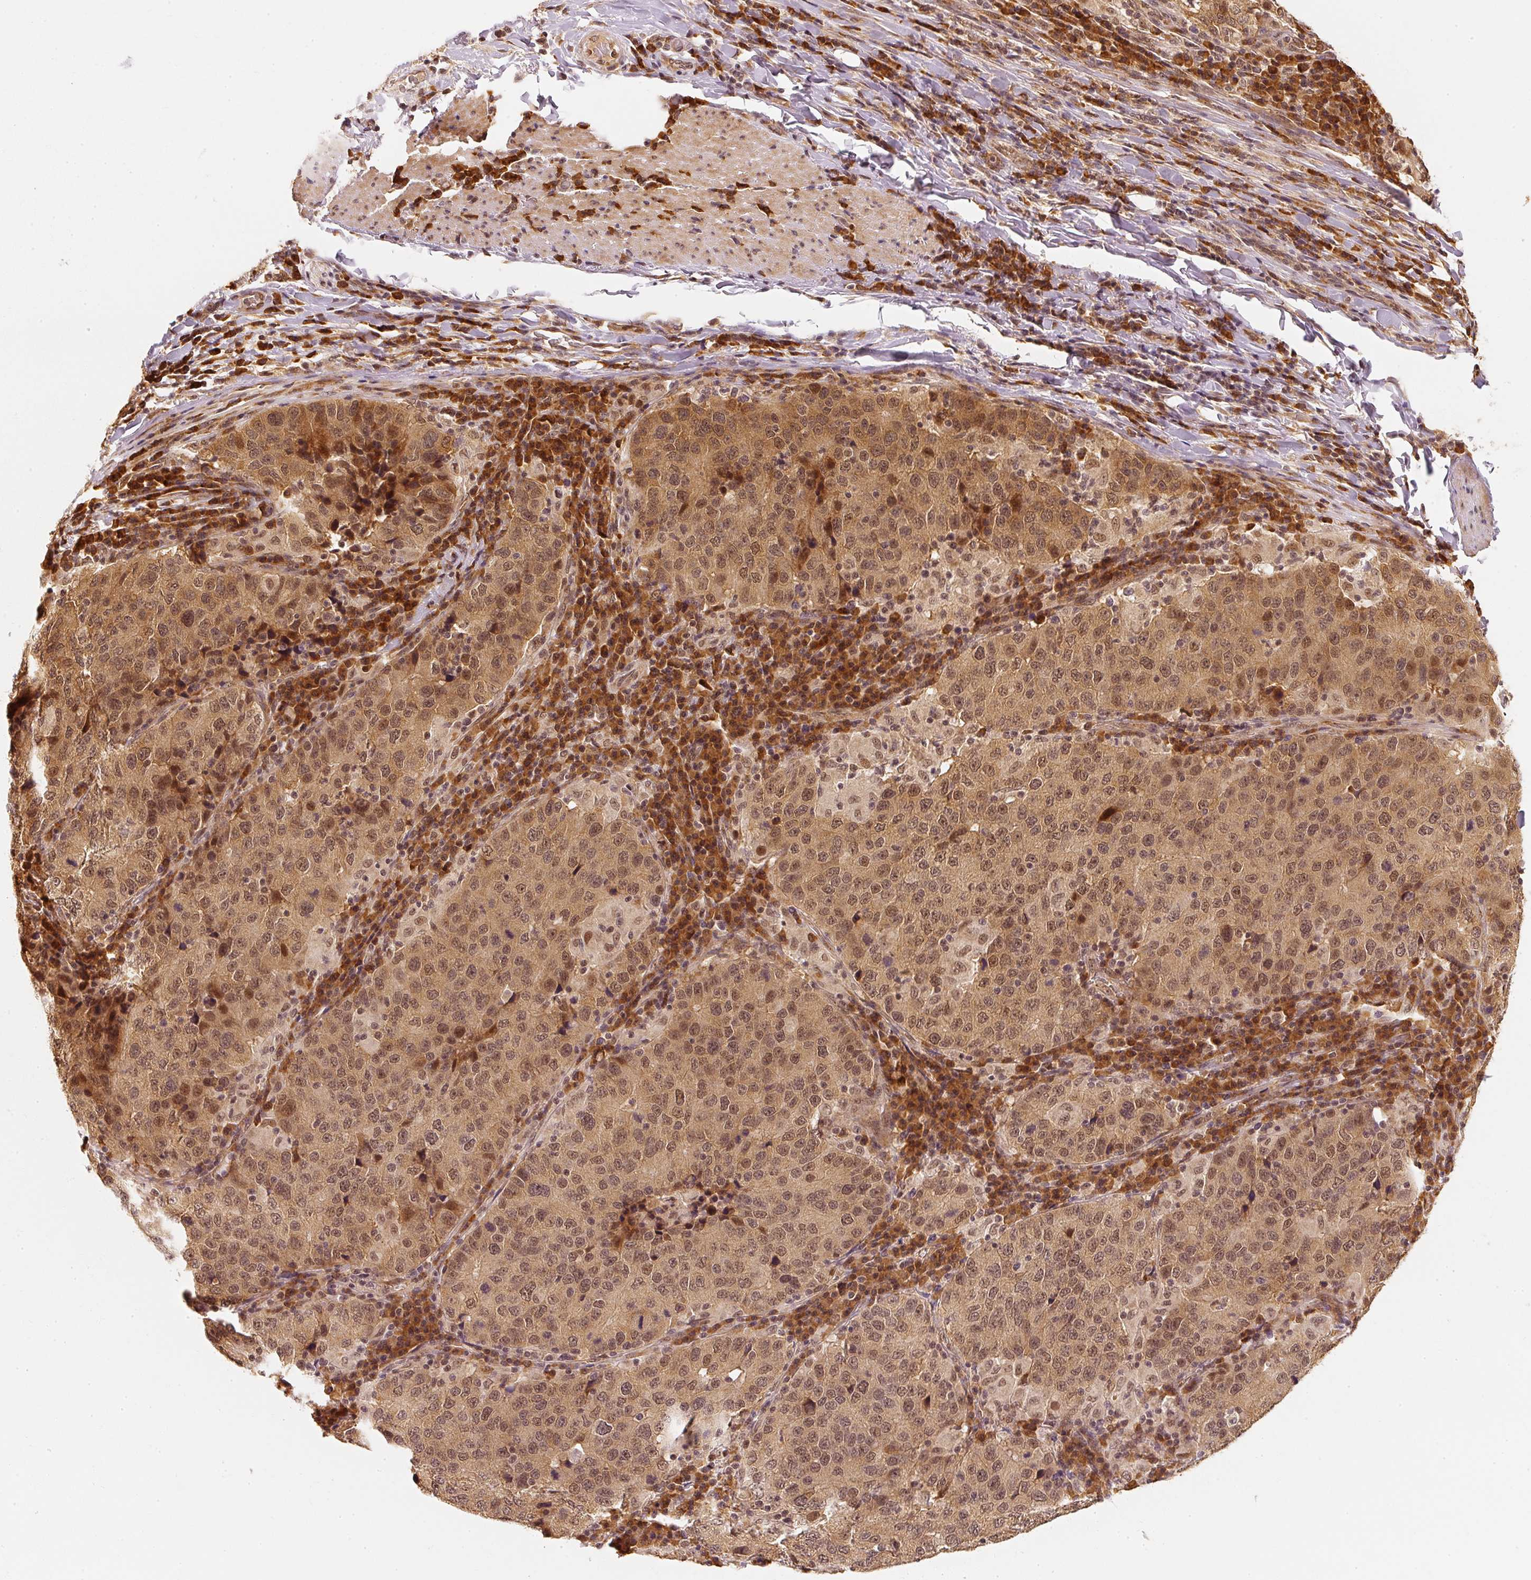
{"staining": {"intensity": "moderate", "quantity": ">75%", "location": "cytoplasmic/membranous"}, "tissue": "stomach cancer", "cell_type": "Tumor cells", "image_type": "cancer", "snomed": [{"axis": "morphology", "description": "Adenocarcinoma, NOS"}, {"axis": "topography", "description": "Stomach"}], "caption": "There is medium levels of moderate cytoplasmic/membranous expression in tumor cells of stomach cancer (adenocarcinoma), as demonstrated by immunohistochemical staining (brown color).", "gene": "EEF1A2", "patient": {"sex": "male", "age": 71}}